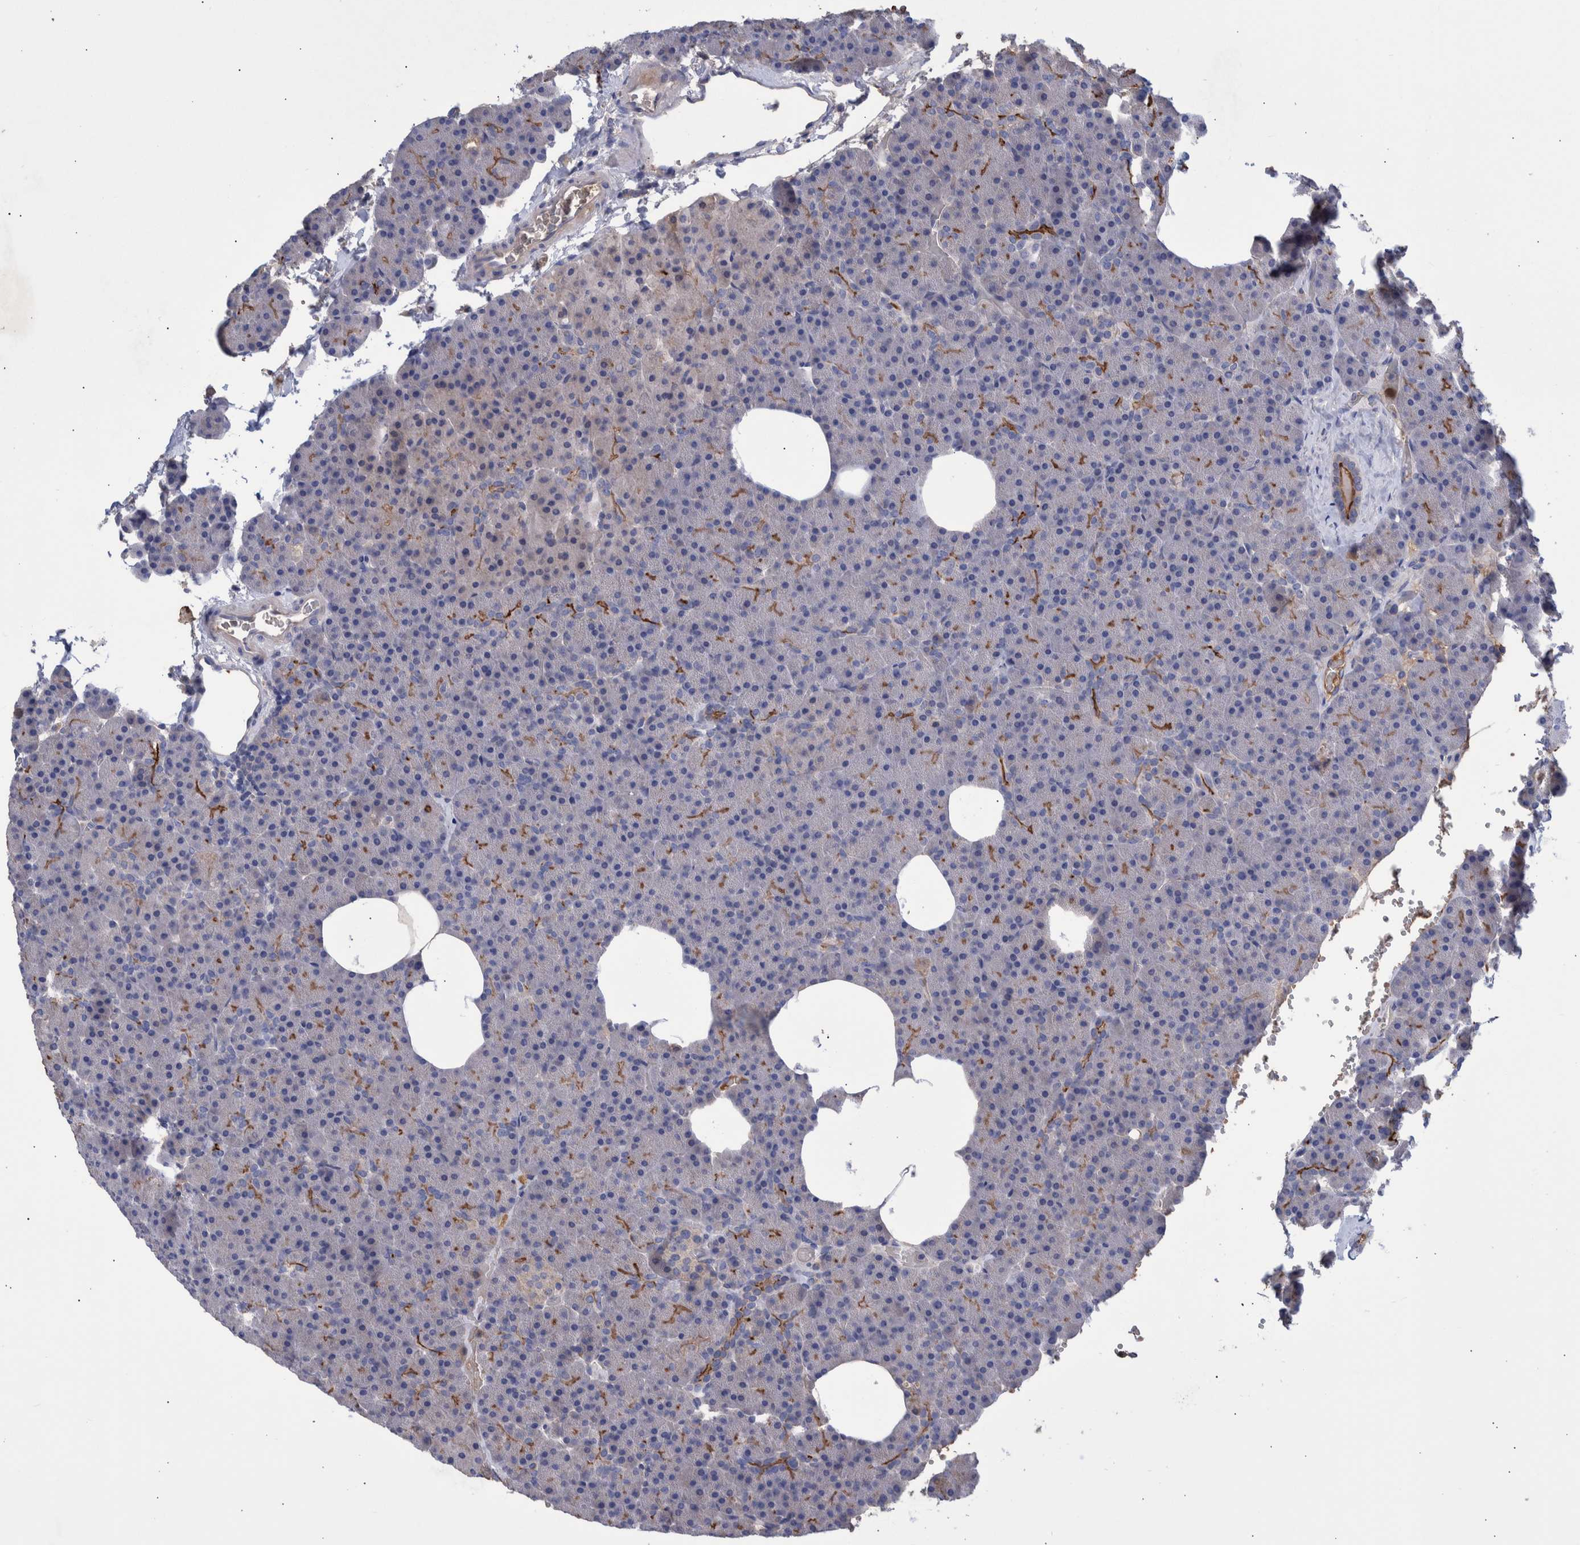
{"staining": {"intensity": "moderate", "quantity": "<25%", "location": "cytoplasmic/membranous"}, "tissue": "pancreas", "cell_type": "Exocrine glandular cells", "image_type": "normal", "snomed": [{"axis": "morphology", "description": "Normal tissue, NOS"}, {"axis": "morphology", "description": "Carcinoid, malignant, NOS"}, {"axis": "topography", "description": "Pancreas"}], "caption": "DAB (3,3'-diaminobenzidine) immunohistochemical staining of normal human pancreas displays moderate cytoplasmic/membranous protein staining in approximately <25% of exocrine glandular cells. The staining was performed using DAB to visualize the protein expression in brown, while the nuclei were stained in blue with hematoxylin (Magnification: 20x).", "gene": "DLL4", "patient": {"sex": "female", "age": 35}}